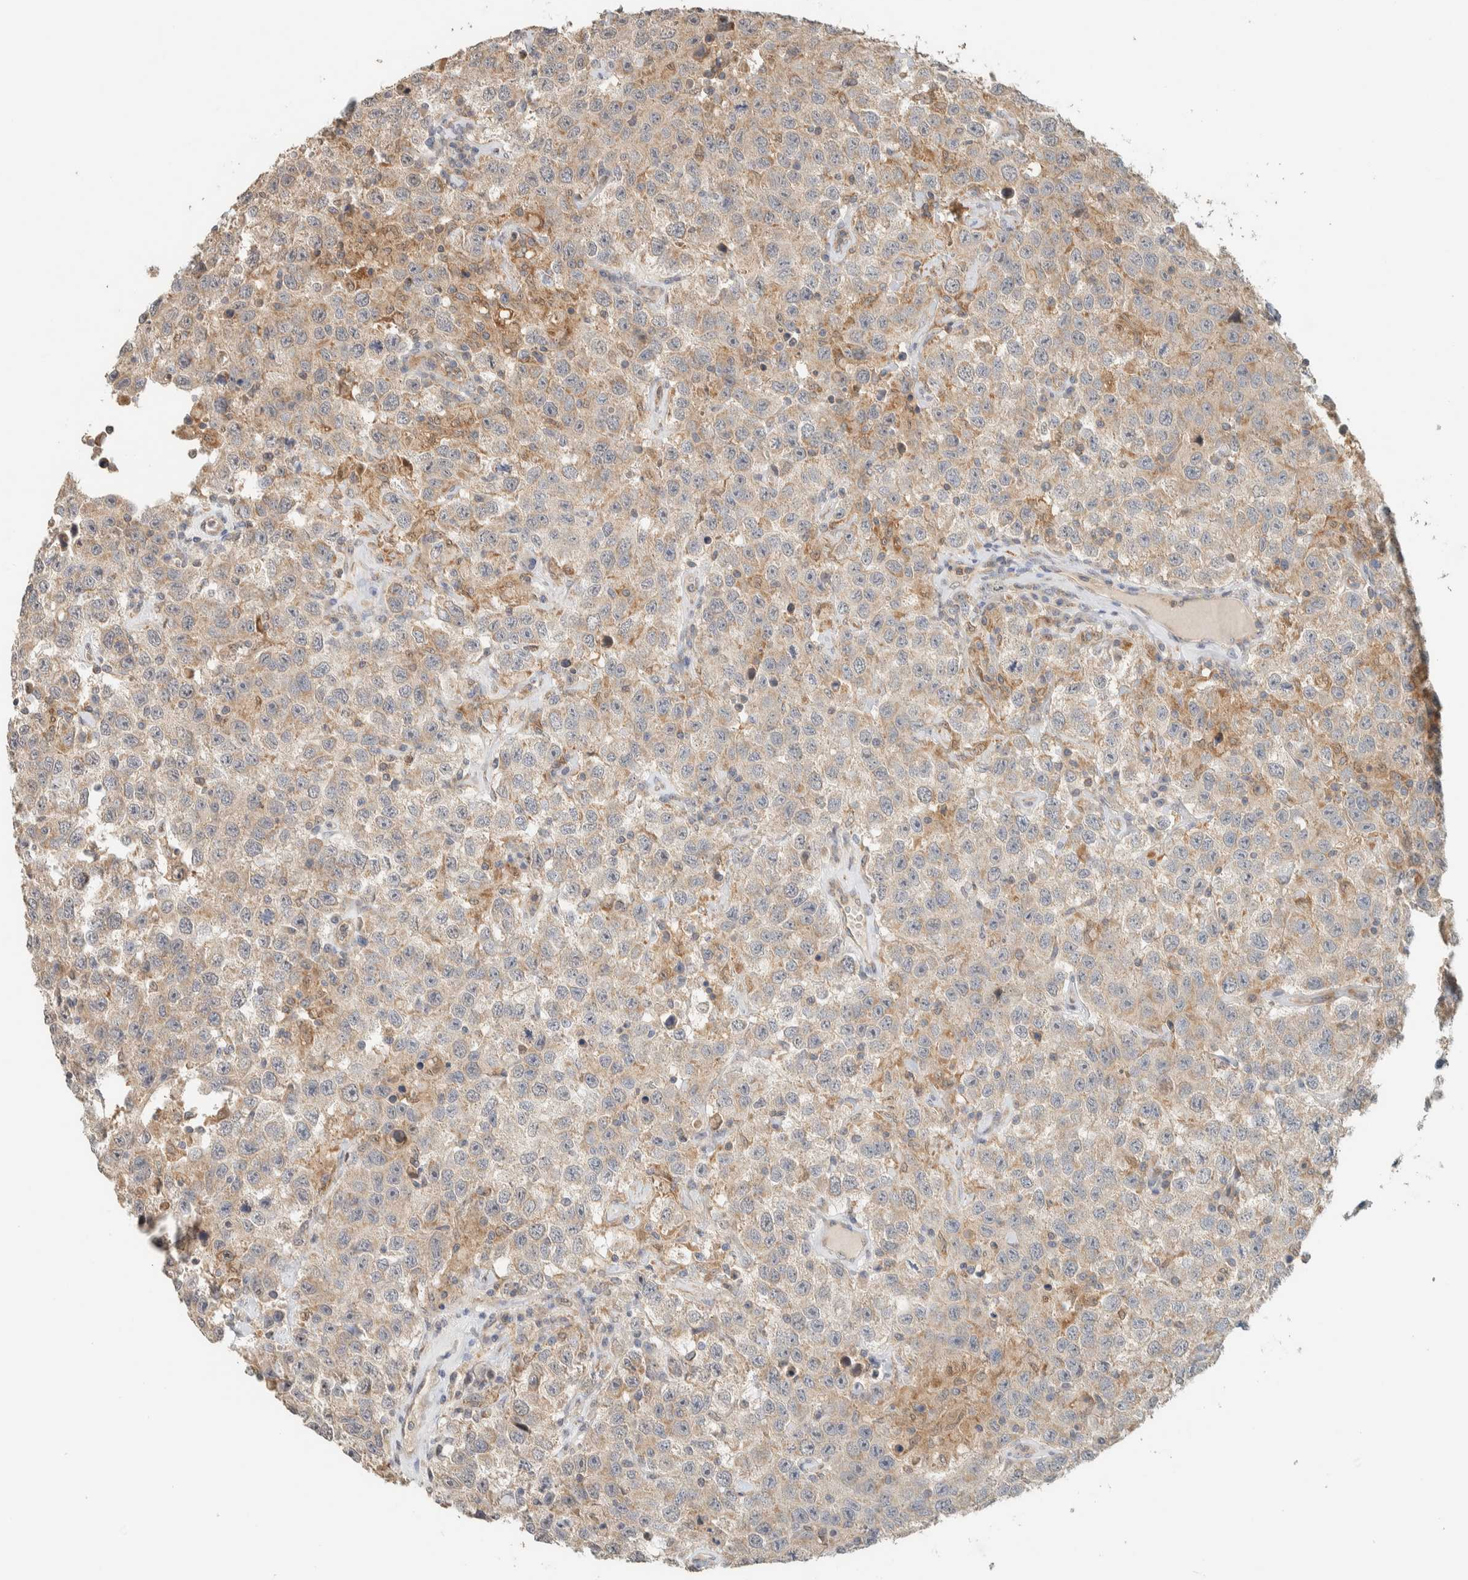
{"staining": {"intensity": "weak", "quantity": ">75%", "location": "cytoplasmic/membranous"}, "tissue": "testis cancer", "cell_type": "Tumor cells", "image_type": "cancer", "snomed": [{"axis": "morphology", "description": "Seminoma, NOS"}, {"axis": "topography", "description": "Testis"}], "caption": "Protein positivity by immunohistochemistry (IHC) shows weak cytoplasmic/membranous staining in about >75% of tumor cells in seminoma (testis).", "gene": "PDE7B", "patient": {"sex": "male", "age": 41}}